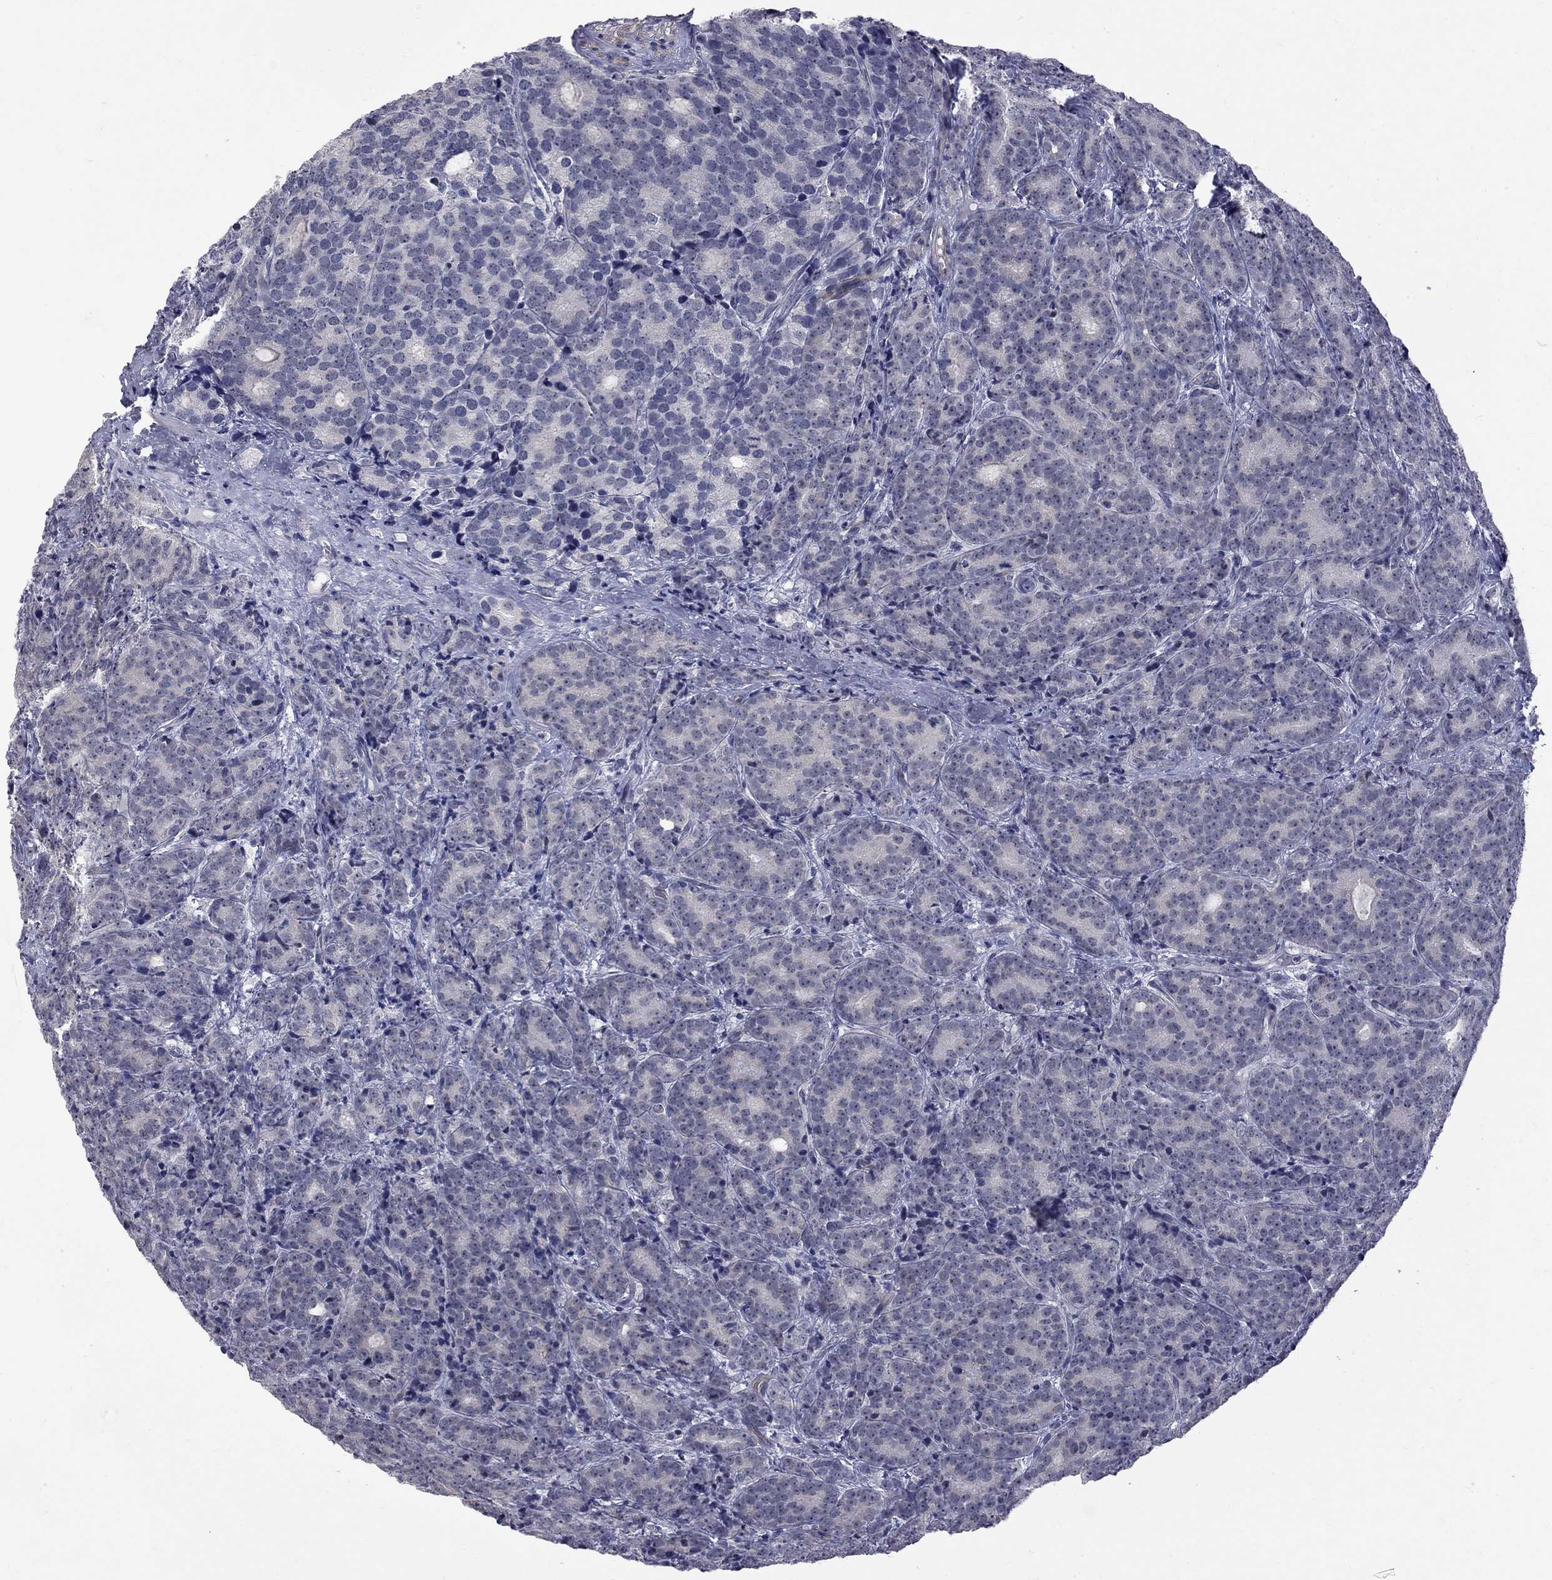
{"staining": {"intensity": "negative", "quantity": "none", "location": "none"}, "tissue": "prostate cancer", "cell_type": "Tumor cells", "image_type": "cancer", "snomed": [{"axis": "morphology", "description": "Adenocarcinoma, NOS"}, {"axis": "topography", "description": "Prostate"}], "caption": "High magnification brightfield microscopy of prostate cancer stained with DAB (brown) and counterstained with hematoxylin (blue): tumor cells show no significant staining.", "gene": "GSG1L", "patient": {"sex": "male", "age": 71}}